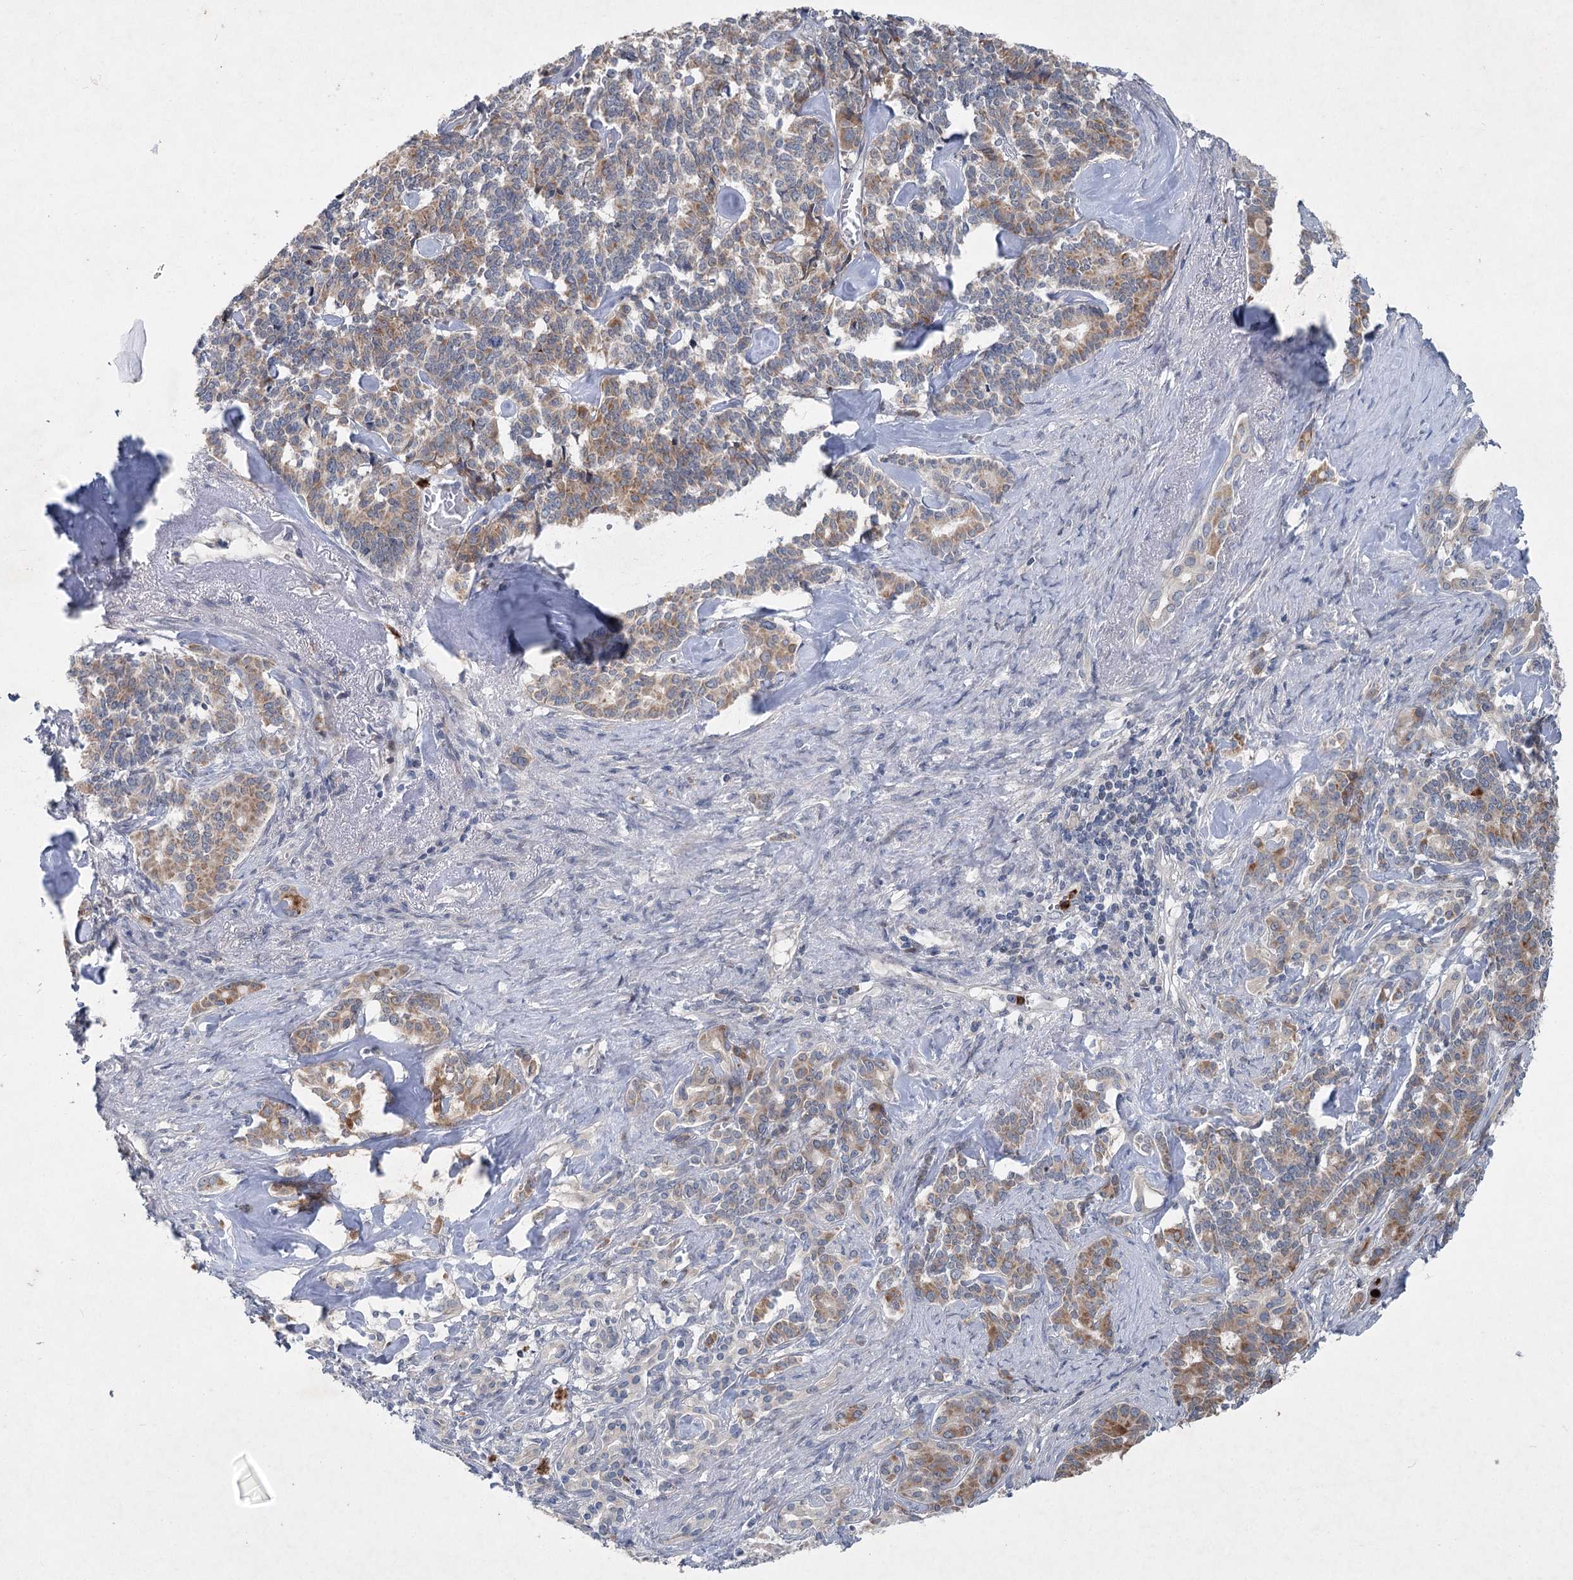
{"staining": {"intensity": "moderate", "quantity": "25%-75%", "location": "cytoplasmic/membranous"}, "tissue": "pancreatic cancer", "cell_type": "Tumor cells", "image_type": "cancer", "snomed": [{"axis": "morphology", "description": "Adenocarcinoma, NOS"}, {"axis": "topography", "description": "Pancreas"}], "caption": "Immunohistochemistry (IHC) micrograph of neoplastic tissue: human pancreatic adenocarcinoma stained using IHC demonstrates medium levels of moderate protein expression localized specifically in the cytoplasmic/membranous of tumor cells, appearing as a cytoplasmic/membranous brown color.", "gene": "PLA2G12A", "patient": {"sex": "female", "age": 74}}